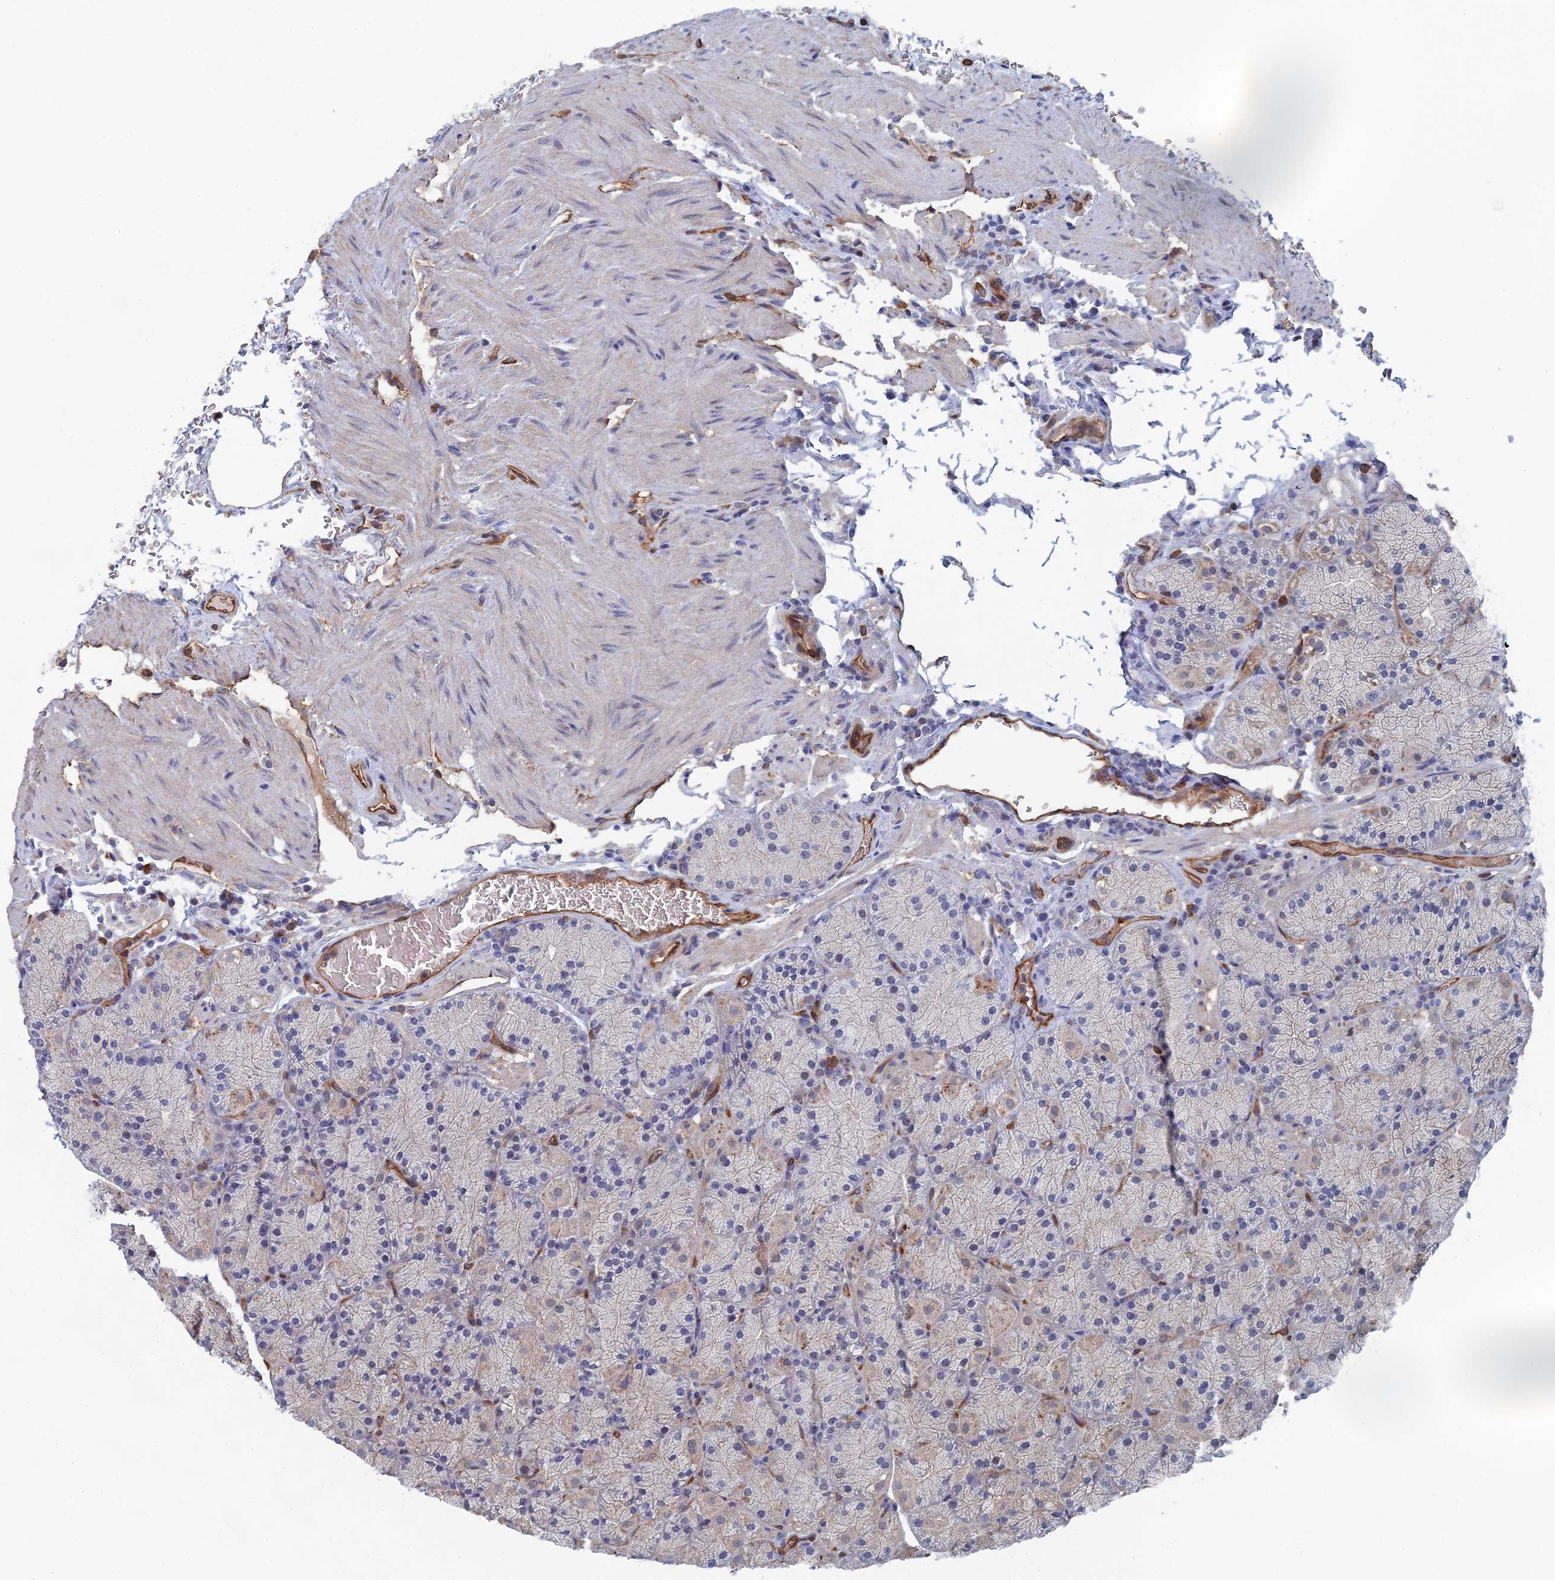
{"staining": {"intensity": "moderate", "quantity": "<25%", "location": "cytoplasmic/membranous"}, "tissue": "stomach", "cell_type": "Glandular cells", "image_type": "normal", "snomed": [{"axis": "morphology", "description": "Normal tissue, NOS"}, {"axis": "topography", "description": "Stomach, upper"}, {"axis": "topography", "description": "Stomach, lower"}], "caption": "Normal stomach reveals moderate cytoplasmic/membranous staining in approximately <25% of glandular cells.", "gene": "ARAP3", "patient": {"sex": "male", "age": 80}}